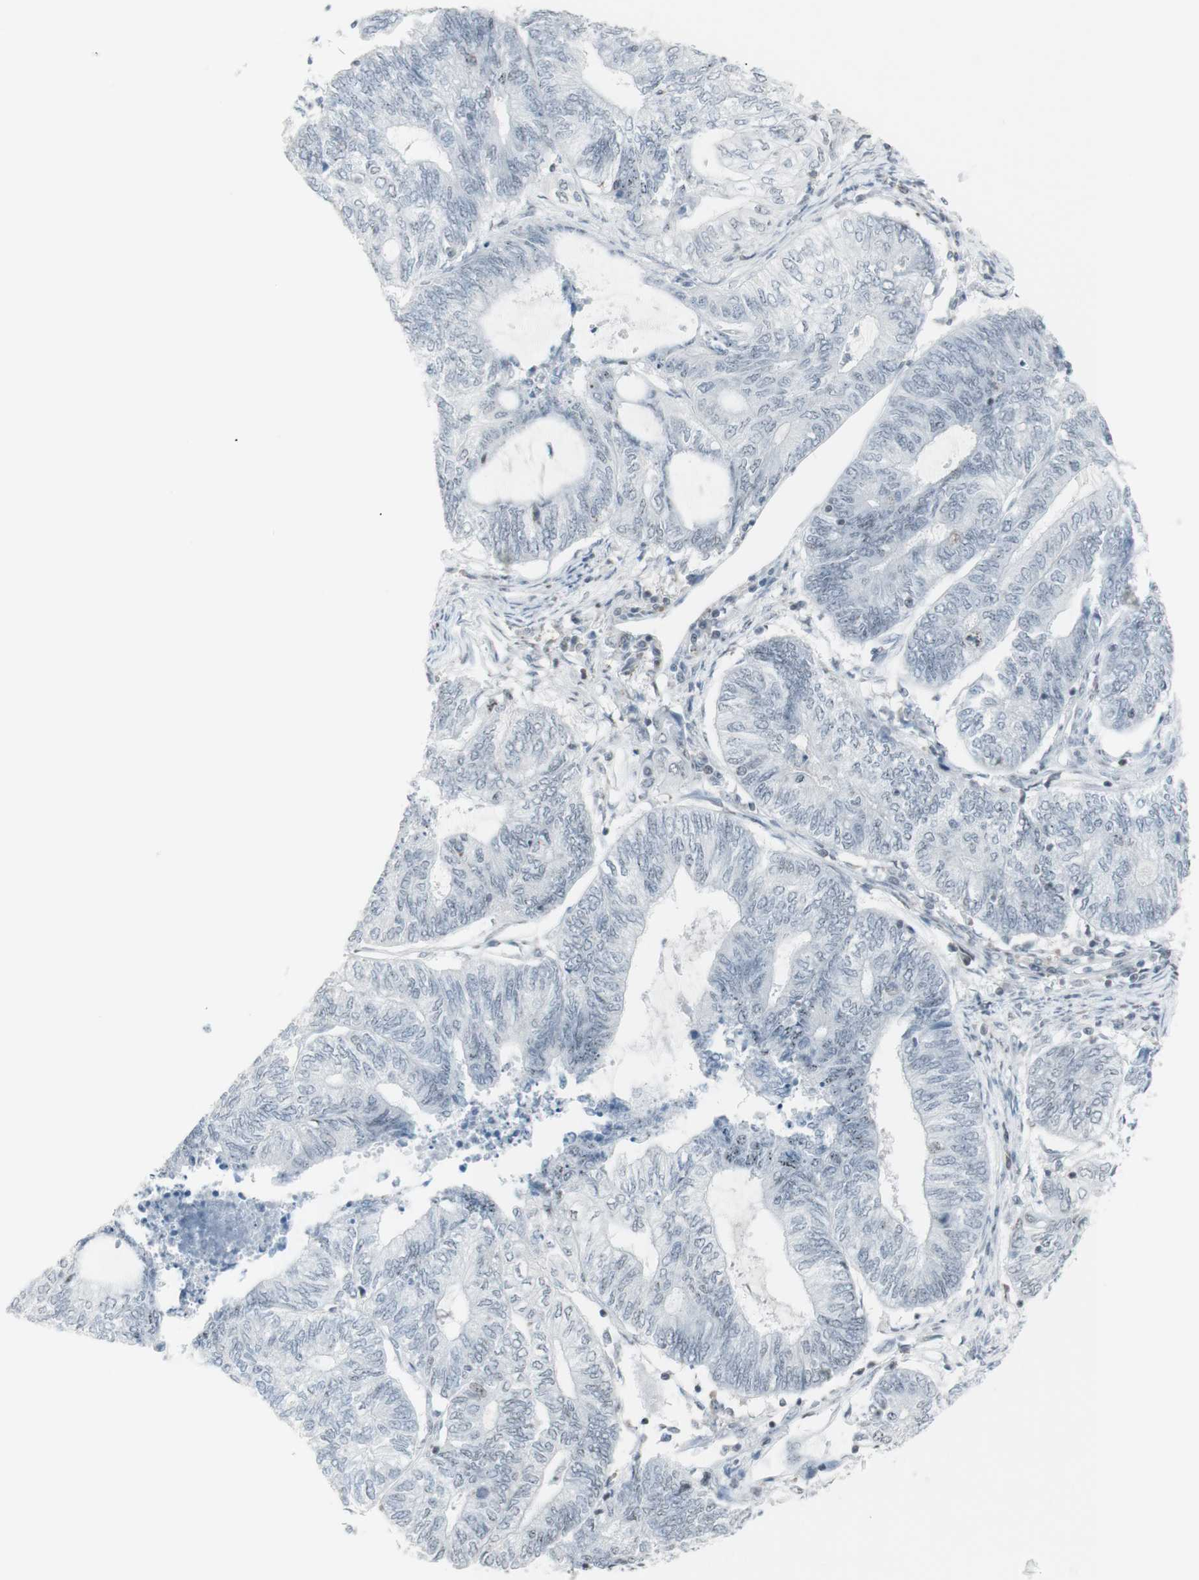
{"staining": {"intensity": "negative", "quantity": "none", "location": "none"}, "tissue": "endometrial cancer", "cell_type": "Tumor cells", "image_type": "cancer", "snomed": [{"axis": "morphology", "description": "Adenocarcinoma, NOS"}, {"axis": "topography", "description": "Uterus"}, {"axis": "topography", "description": "Endometrium"}], "caption": "A histopathology image of endometrial adenocarcinoma stained for a protein demonstrates no brown staining in tumor cells.", "gene": "NRG1", "patient": {"sex": "female", "age": 70}}